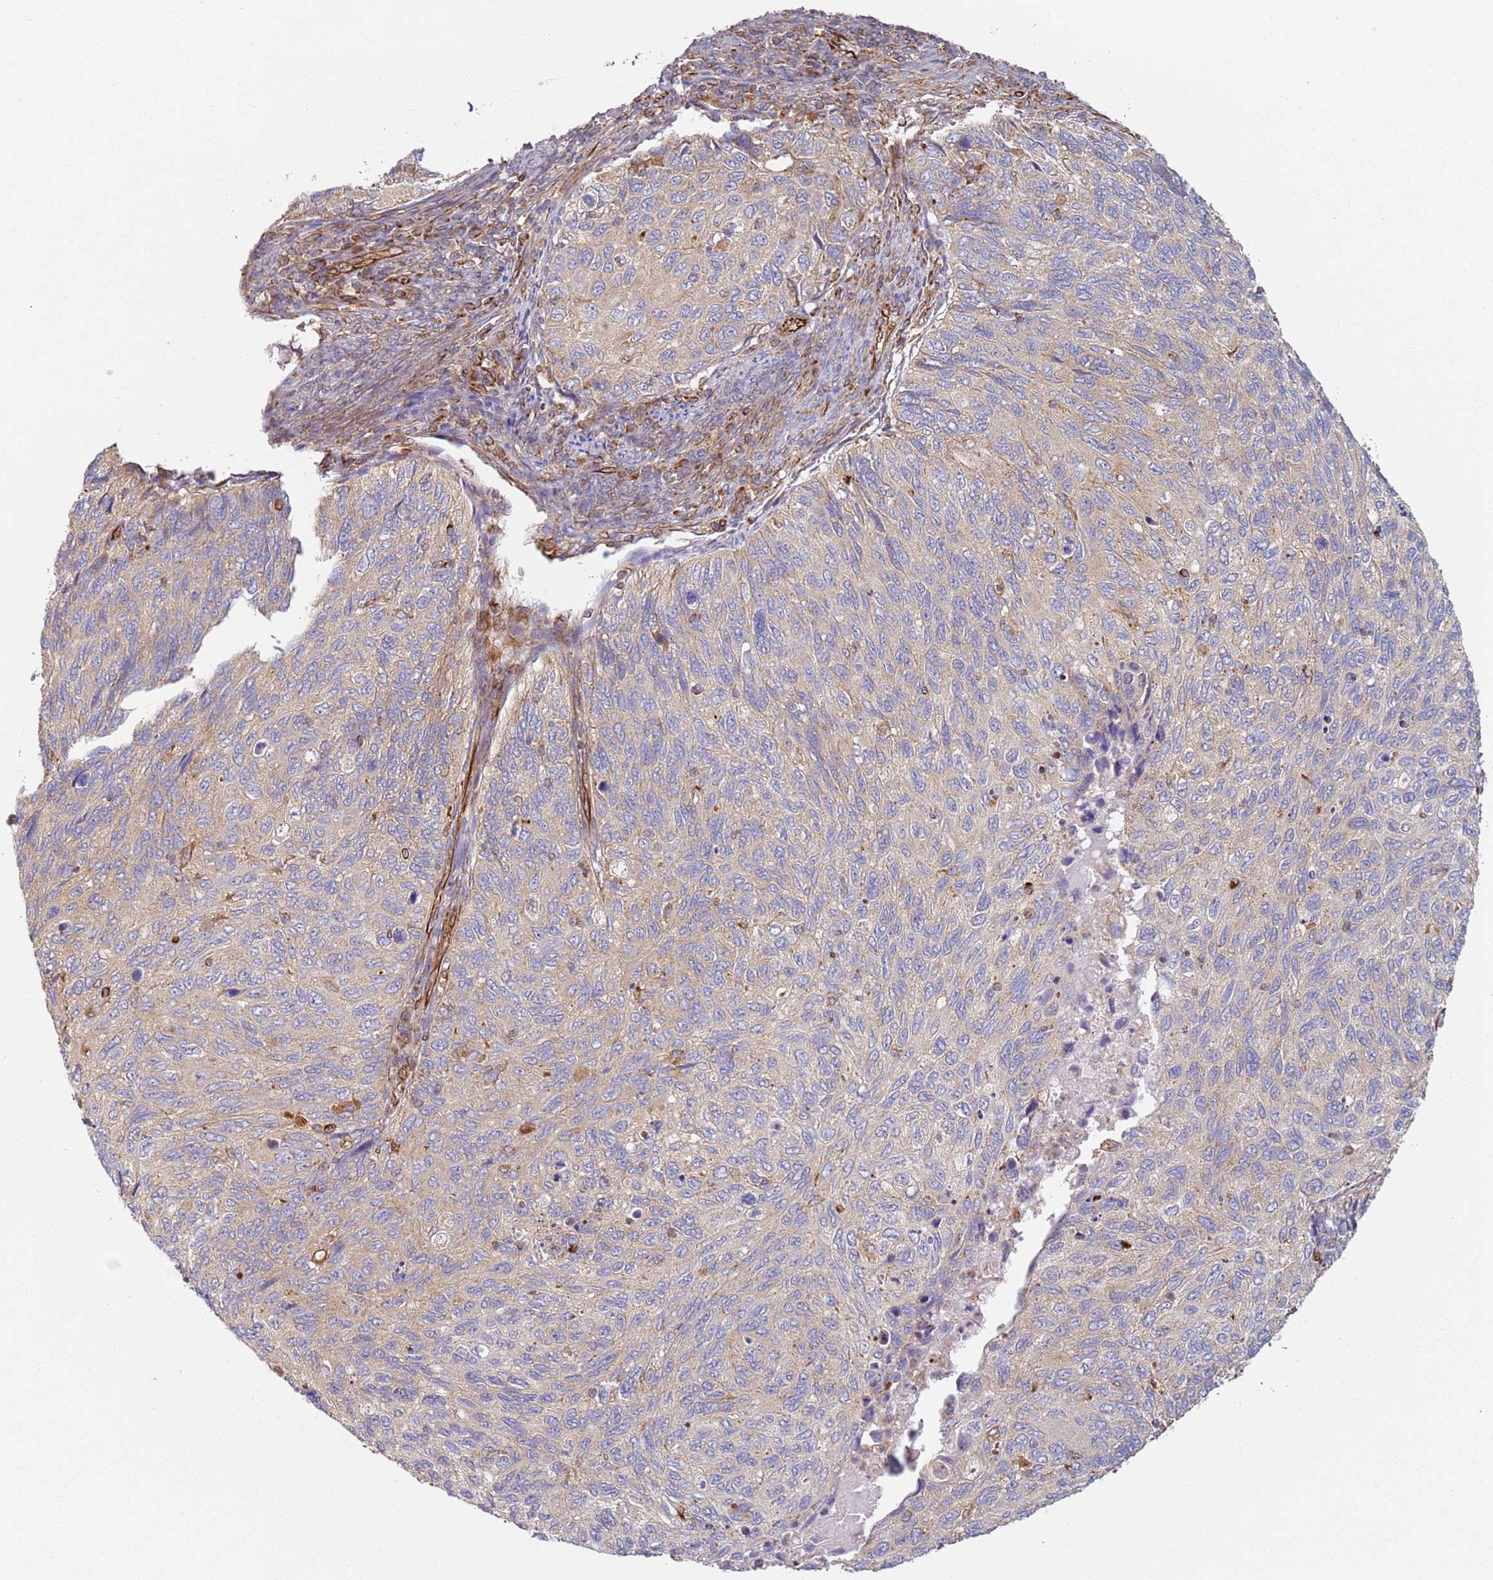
{"staining": {"intensity": "weak", "quantity": "25%-75%", "location": "cytoplasmic/membranous"}, "tissue": "cervical cancer", "cell_type": "Tumor cells", "image_type": "cancer", "snomed": [{"axis": "morphology", "description": "Squamous cell carcinoma, NOS"}, {"axis": "topography", "description": "Cervix"}], "caption": "Weak cytoplasmic/membranous expression for a protein is seen in about 25%-75% of tumor cells of cervical squamous cell carcinoma using IHC.", "gene": "SNAPIN", "patient": {"sex": "female", "age": 70}}